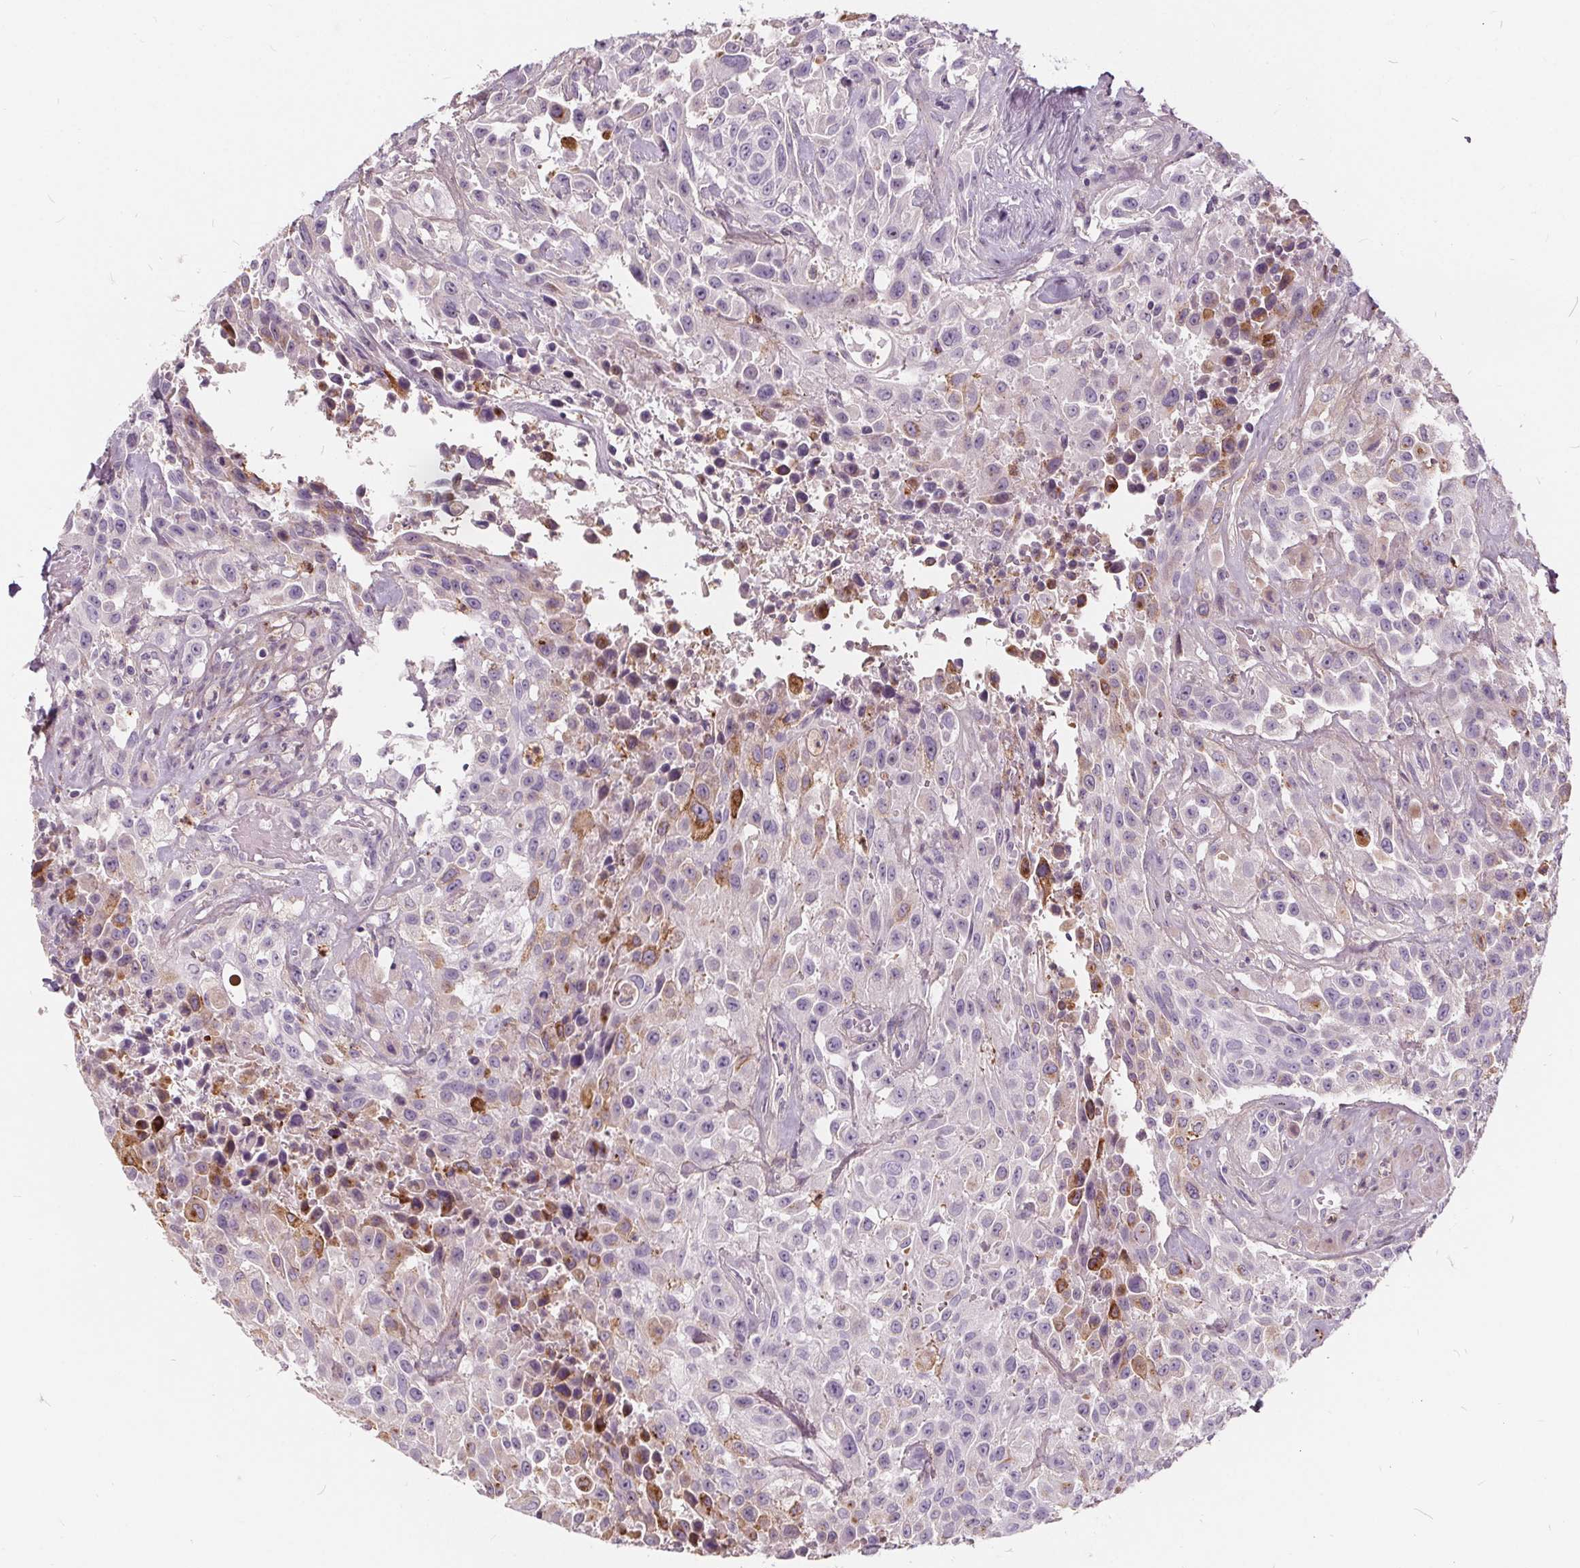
{"staining": {"intensity": "weak", "quantity": "<25%", "location": "cytoplasmic/membranous"}, "tissue": "urothelial cancer", "cell_type": "Tumor cells", "image_type": "cancer", "snomed": [{"axis": "morphology", "description": "Urothelial carcinoma, High grade"}, {"axis": "topography", "description": "Urinary bladder"}], "caption": "IHC photomicrograph of human urothelial cancer stained for a protein (brown), which shows no expression in tumor cells.", "gene": "HAAO", "patient": {"sex": "male", "age": 79}}